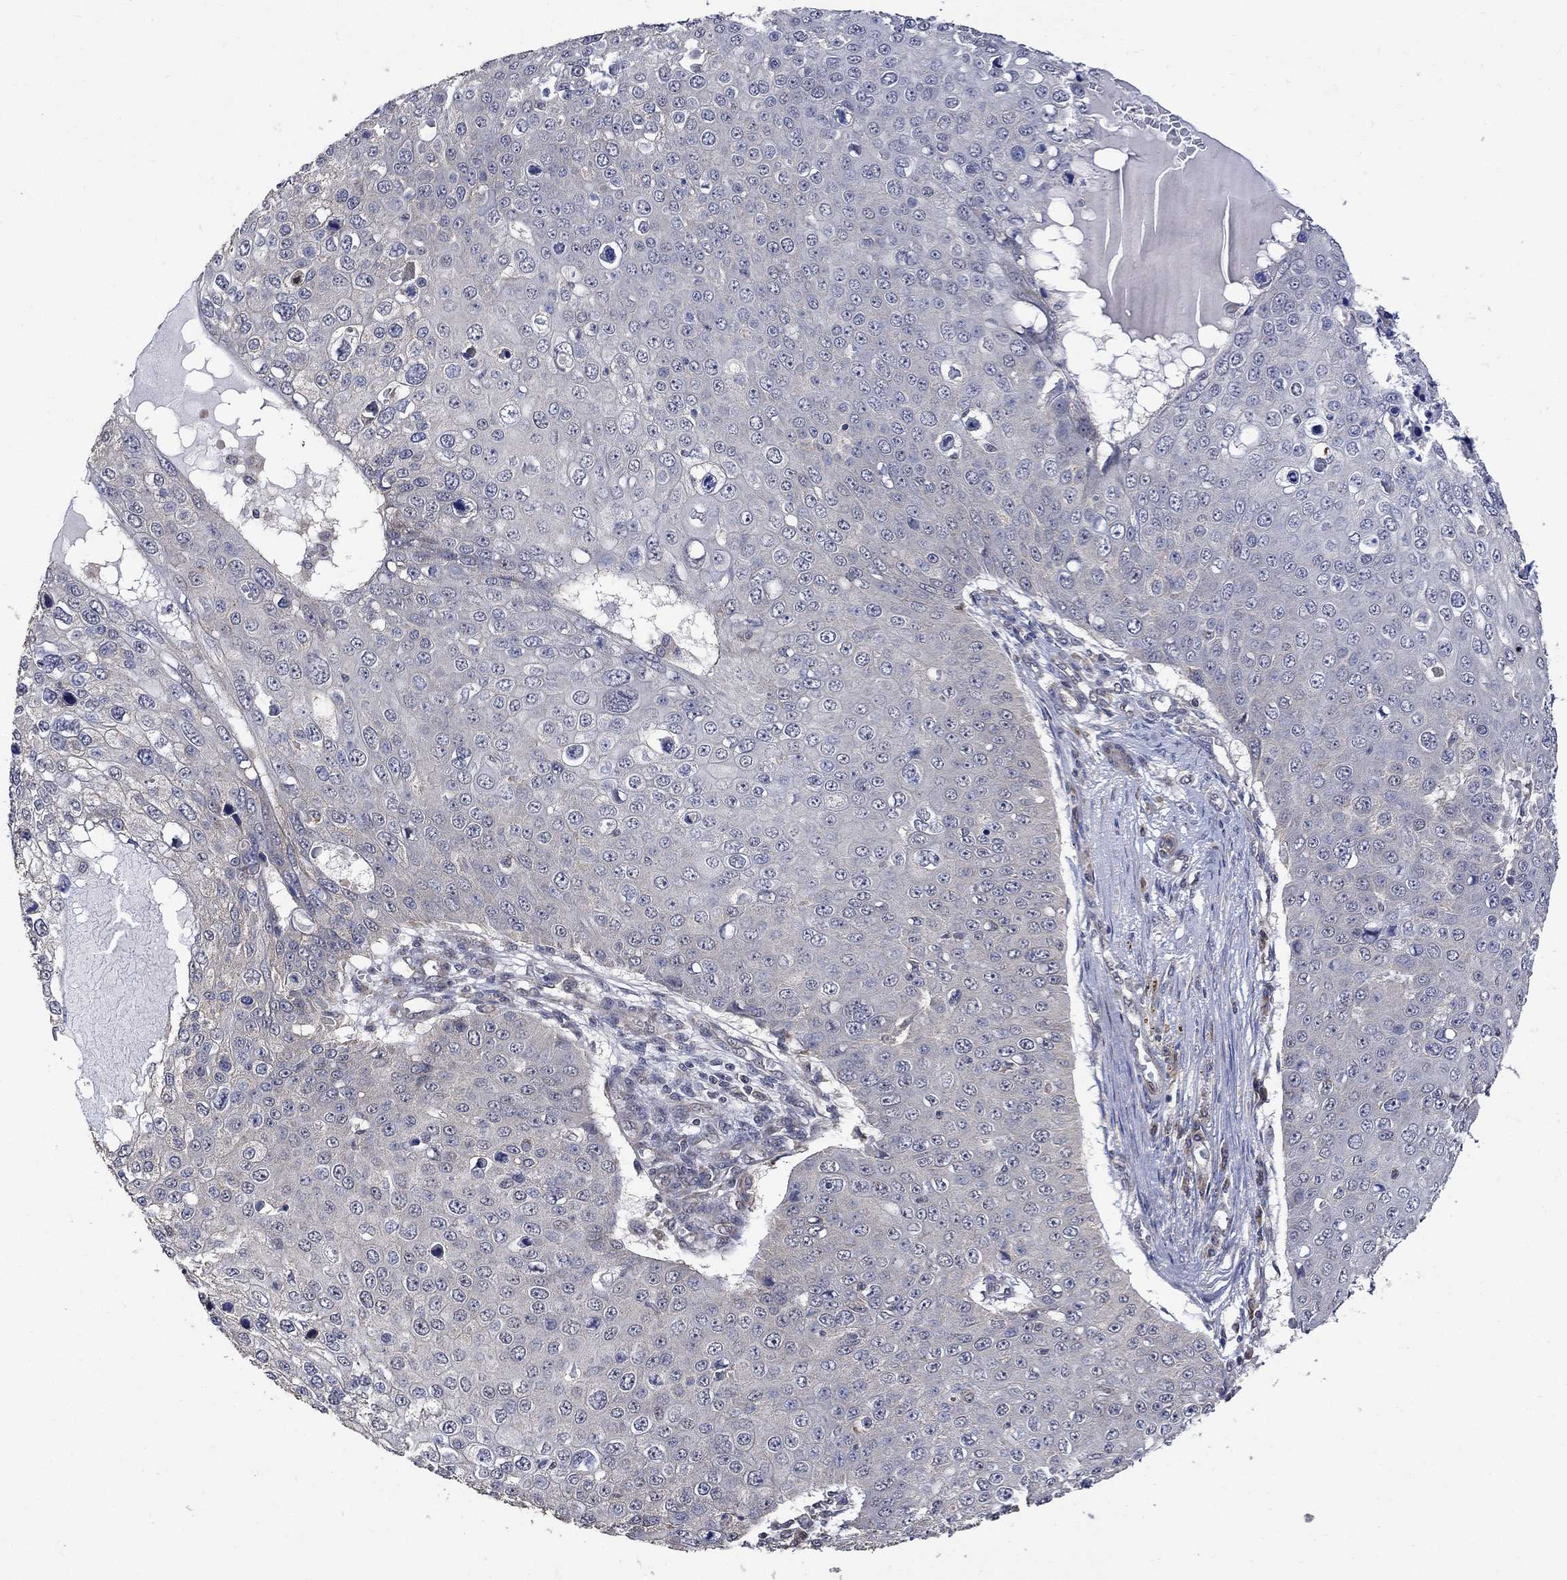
{"staining": {"intensity": "negative", "quantity": "none", "location": "none"}, "tissue": "skin cancer", "cell_type": "Tumor cells", "image_type": "cancer", "snomed": [{"axis": "morphology", "description": "Squamous cell carcinoma, NOS"}, {"axis": "topography", "description": "Skin"}], "caption": "Immunohistochemistry (IHC) histopathology image of neoplastic tissue: human skin squamous cell carcinoma stained with DAB reveals no significant protein positivity in tumor cells. (Immunohistochemistry (IHC), brightfield microscopy, high magnification).", "gene": "ANKRA2", "patient": {"sex": "male", "age": 71}}